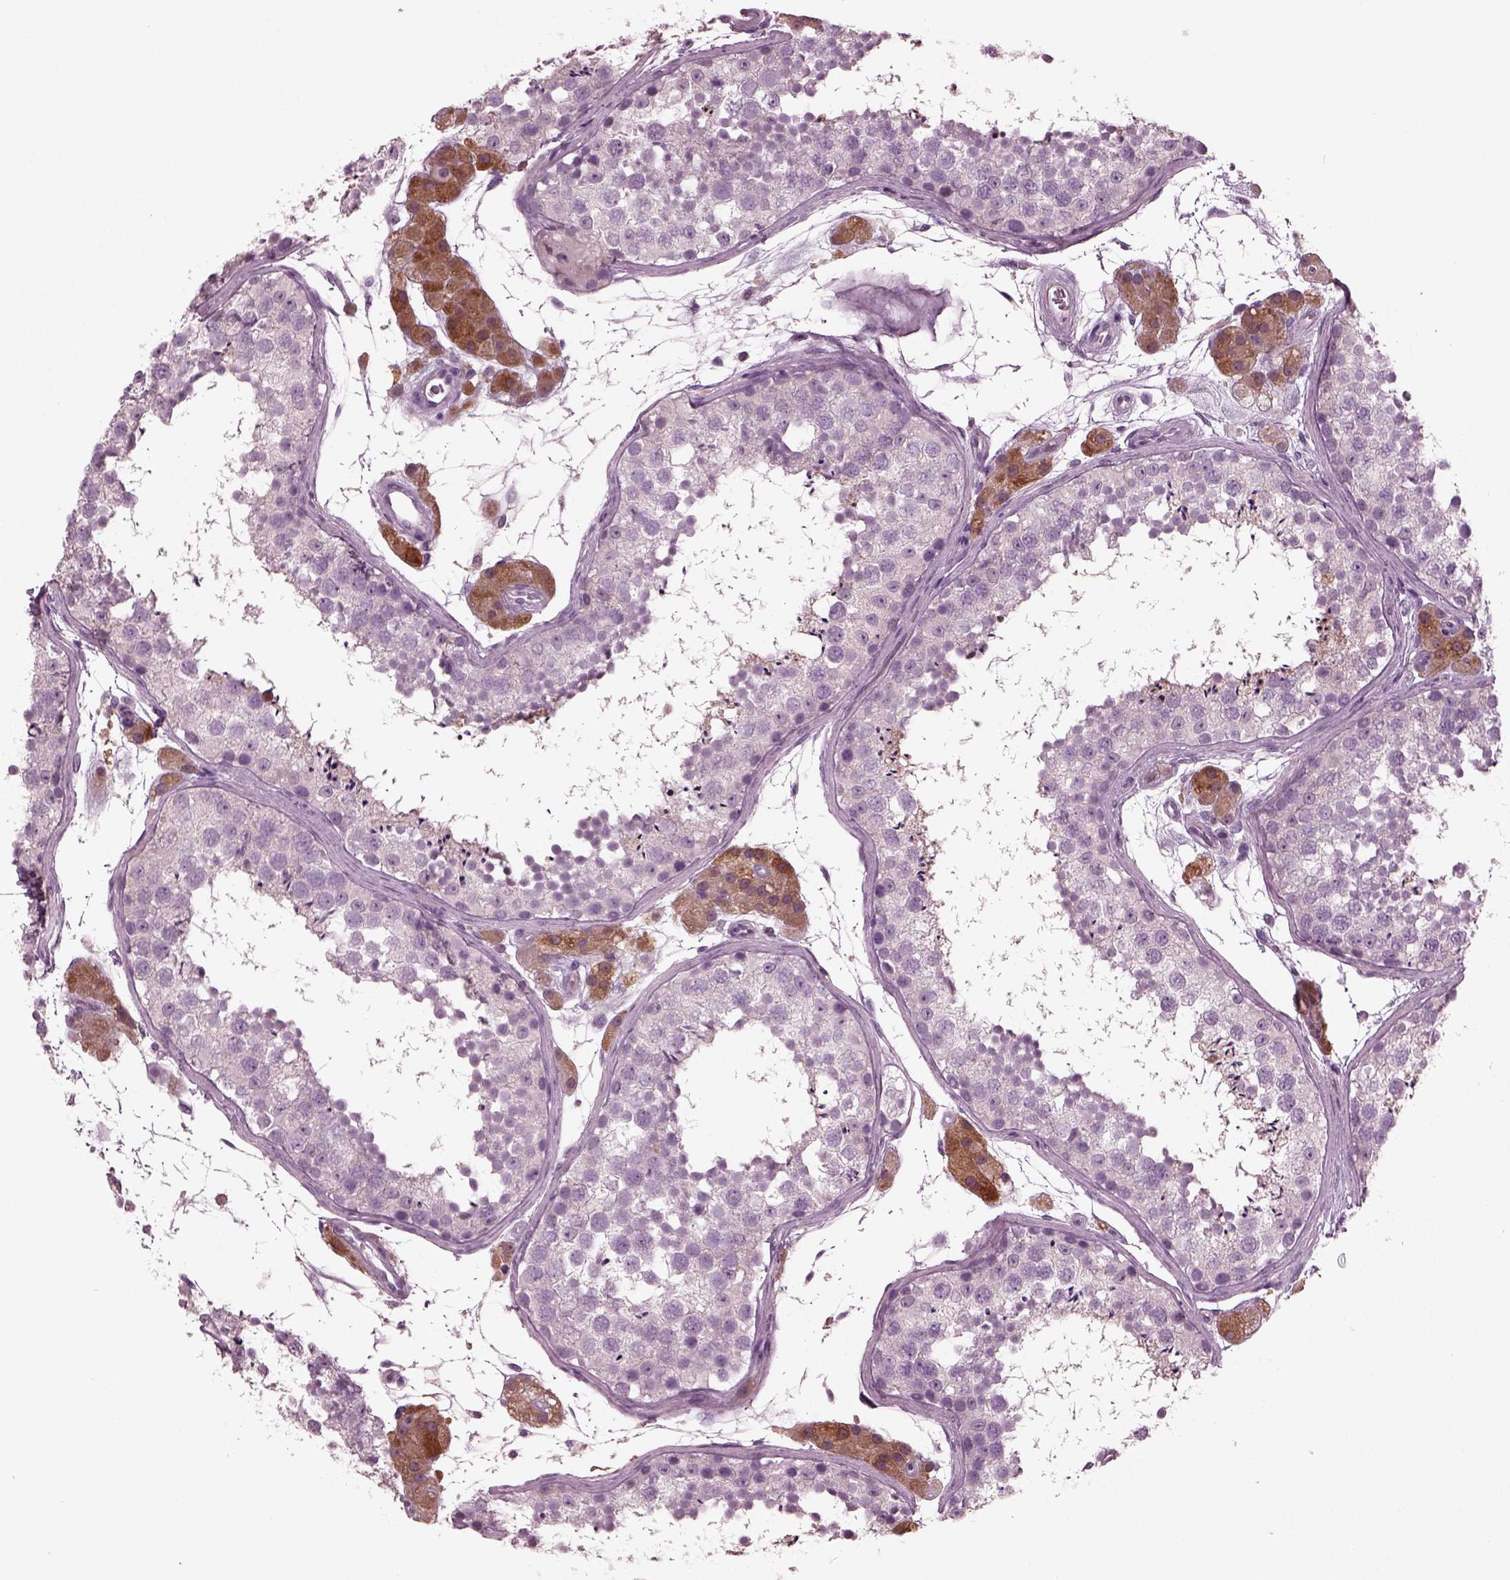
{"staining": {"intensity": "negative", "quantity": "none", "location": "none"}, "tissue": "testis", "cell_type": "Cells in seminiferous ducts", "image_type": "normal", "snomed": [{"axis": "morphology", "description": "Normal tissue, NOS"}, {"axis": "topography", "description": "Testis"}], "caption": "DAB immunohistochemical staining of unremarkable human testis exhibits no significant staining in cells in seminiferous ducts. The staining was performed using DAB (3,3'-diaminobenzidine) to visualize the protein expression in brown, while the nuclei were stained in blue with hematoxylin (Magnification: 20x).", "gene": "GDF11", "patient": {"sex": "male", "age": 41}}